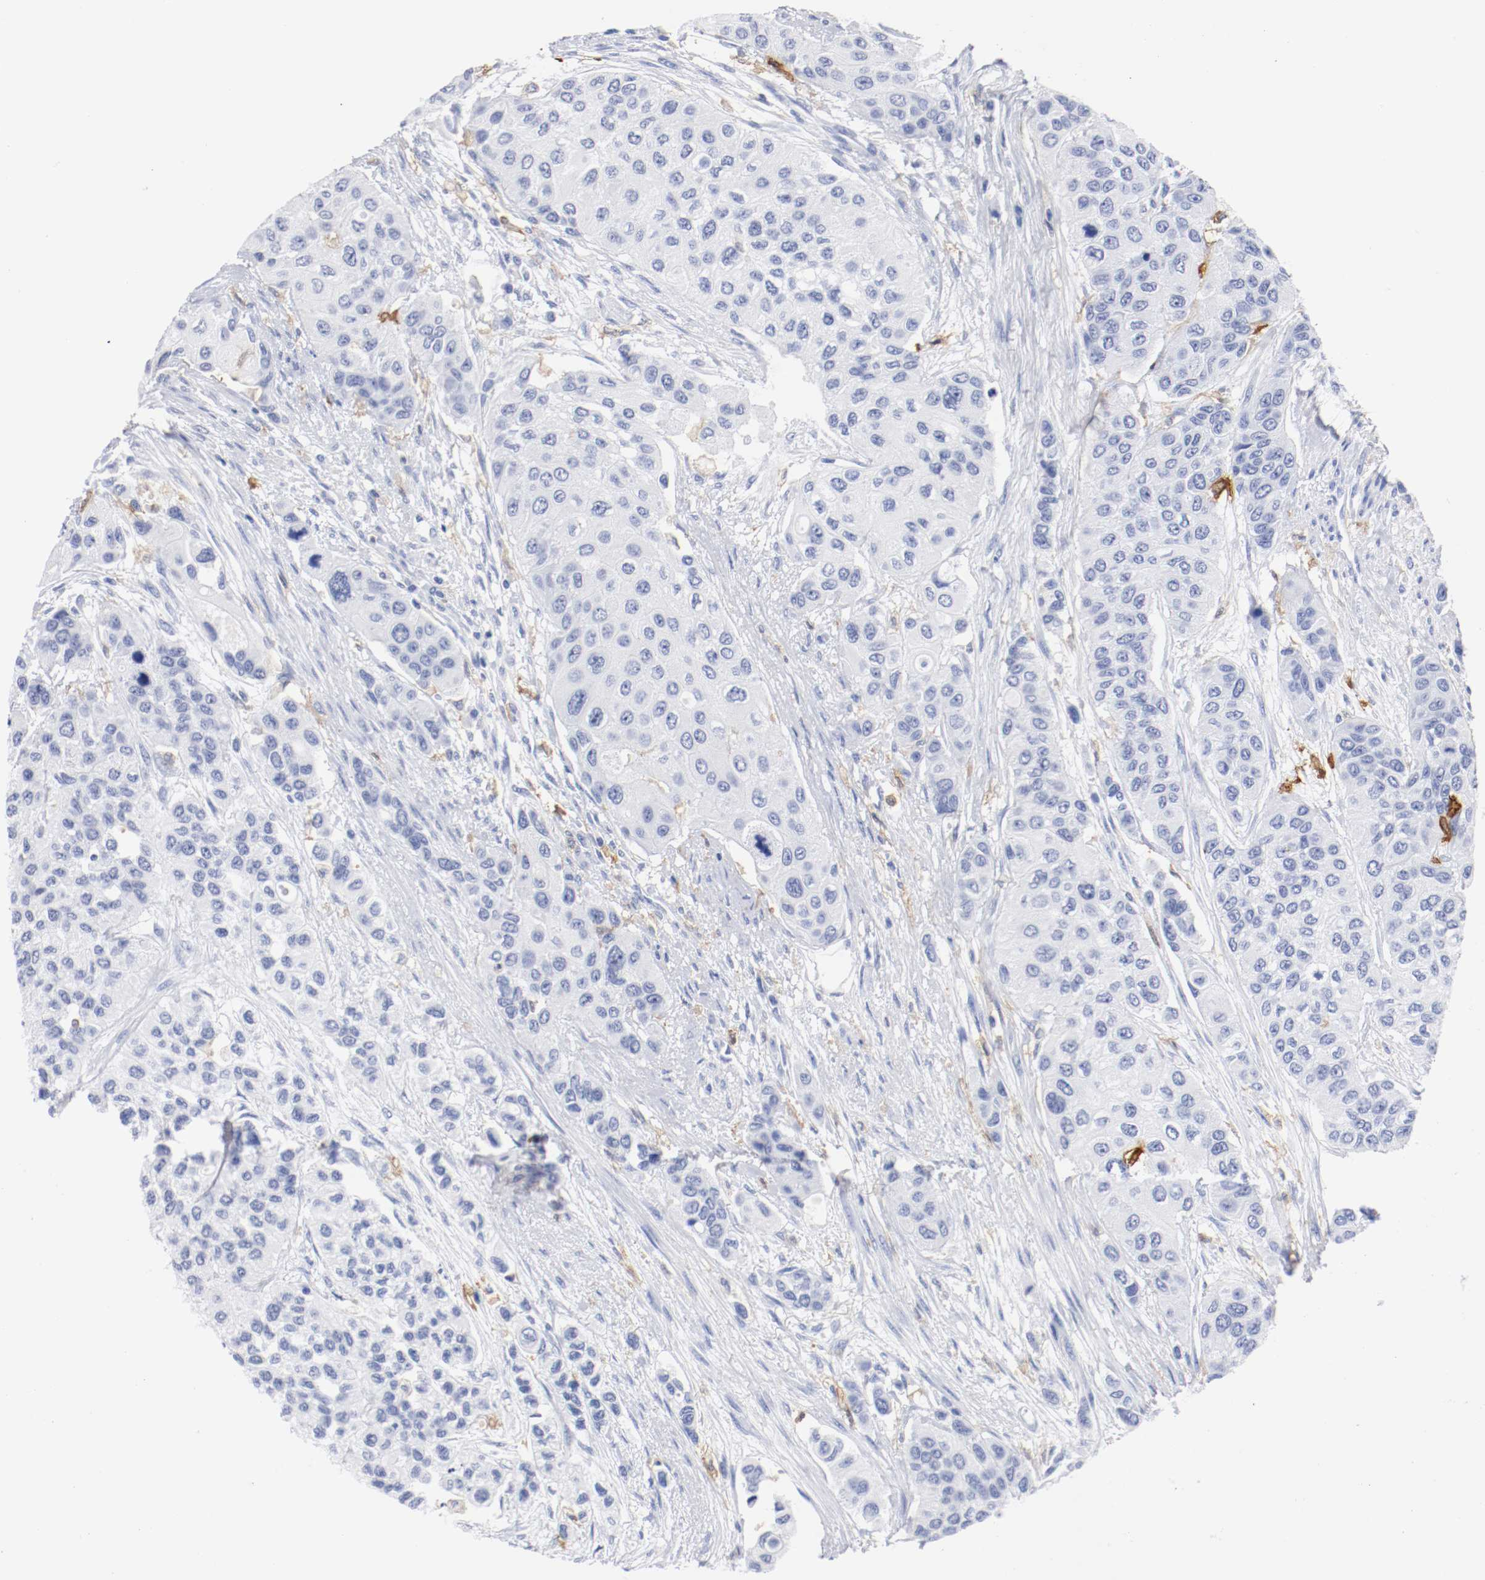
{"staining": {"intensity": "negative", "quantity": "none", "location": "none"}, "tissue": "urothelial cancer", "cell_type": "Tumor cells", "image_type": "cancer", "snomed": [{"axis": "morphology", "description": "Urothelial carcinoma, High grade"}, {"axis": "topography", "description": "Urinary bladder"}], "caption": "Tumor cells are negative for brown protein staining in urothelial carcinoma (high-grade).", "gene": "ITGAX", "patient": {"sex": "female", "age": 56}}